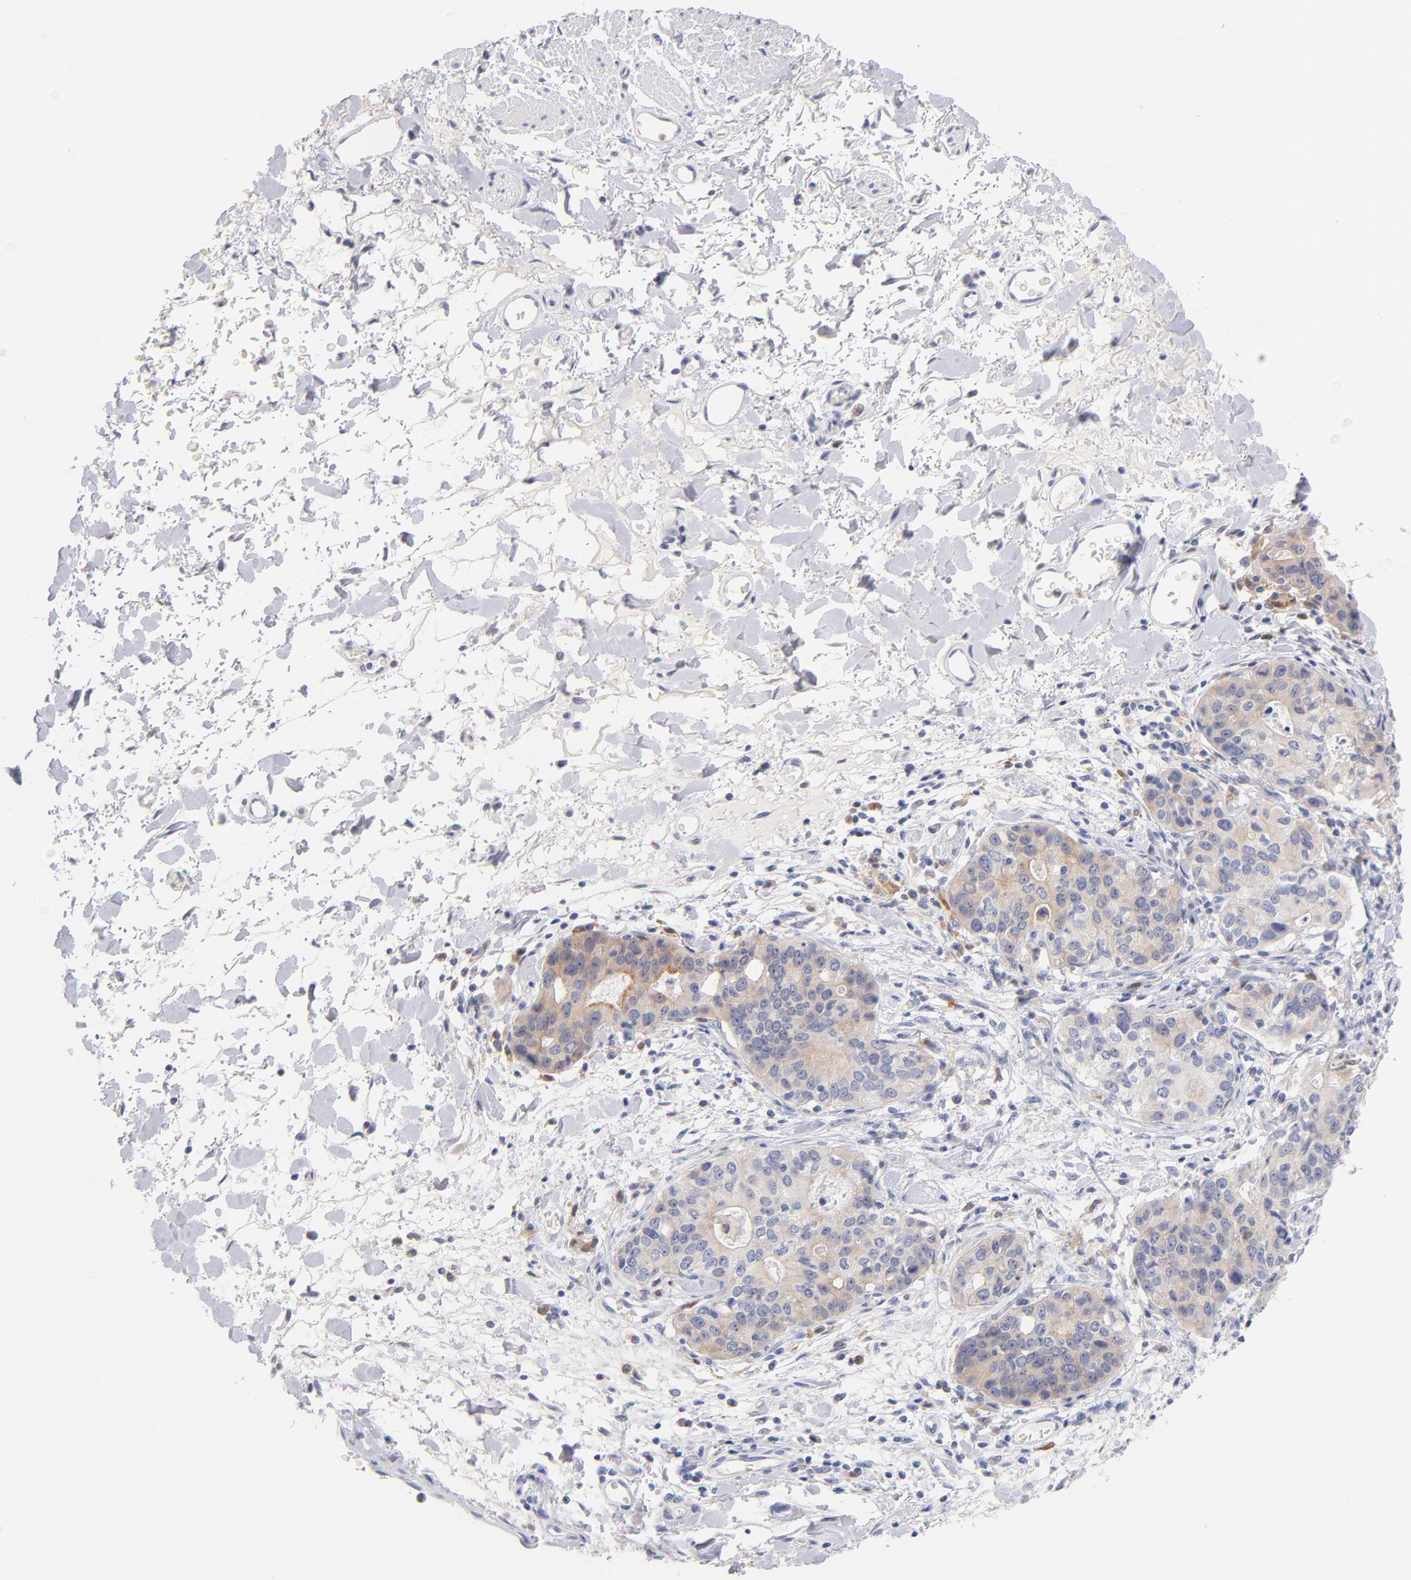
{"staining": {"intensity": "weak", "quantity": "25%-75%", "location": "cytoplasmic/membranous"}, "tissue": "stomach cancer", "cell_type": "Tumor cells", "image_type": "cancer", "snomed": [{"axis": "morphology", "description": "Adenocarcinoma, NOS"}, {"axis": "topography", "description": "Esophagus"}, {"axis": "topography", "description": "Stomach"}], "caption": "There is low levels of weak cytoplasmic/membranous expression in tumor cells of stomach adenocarcinoma, as demonstrated by immunohistochemical staining (brown color).", "gene": "BID", "patient": {"sex": "male", "age": 74}}